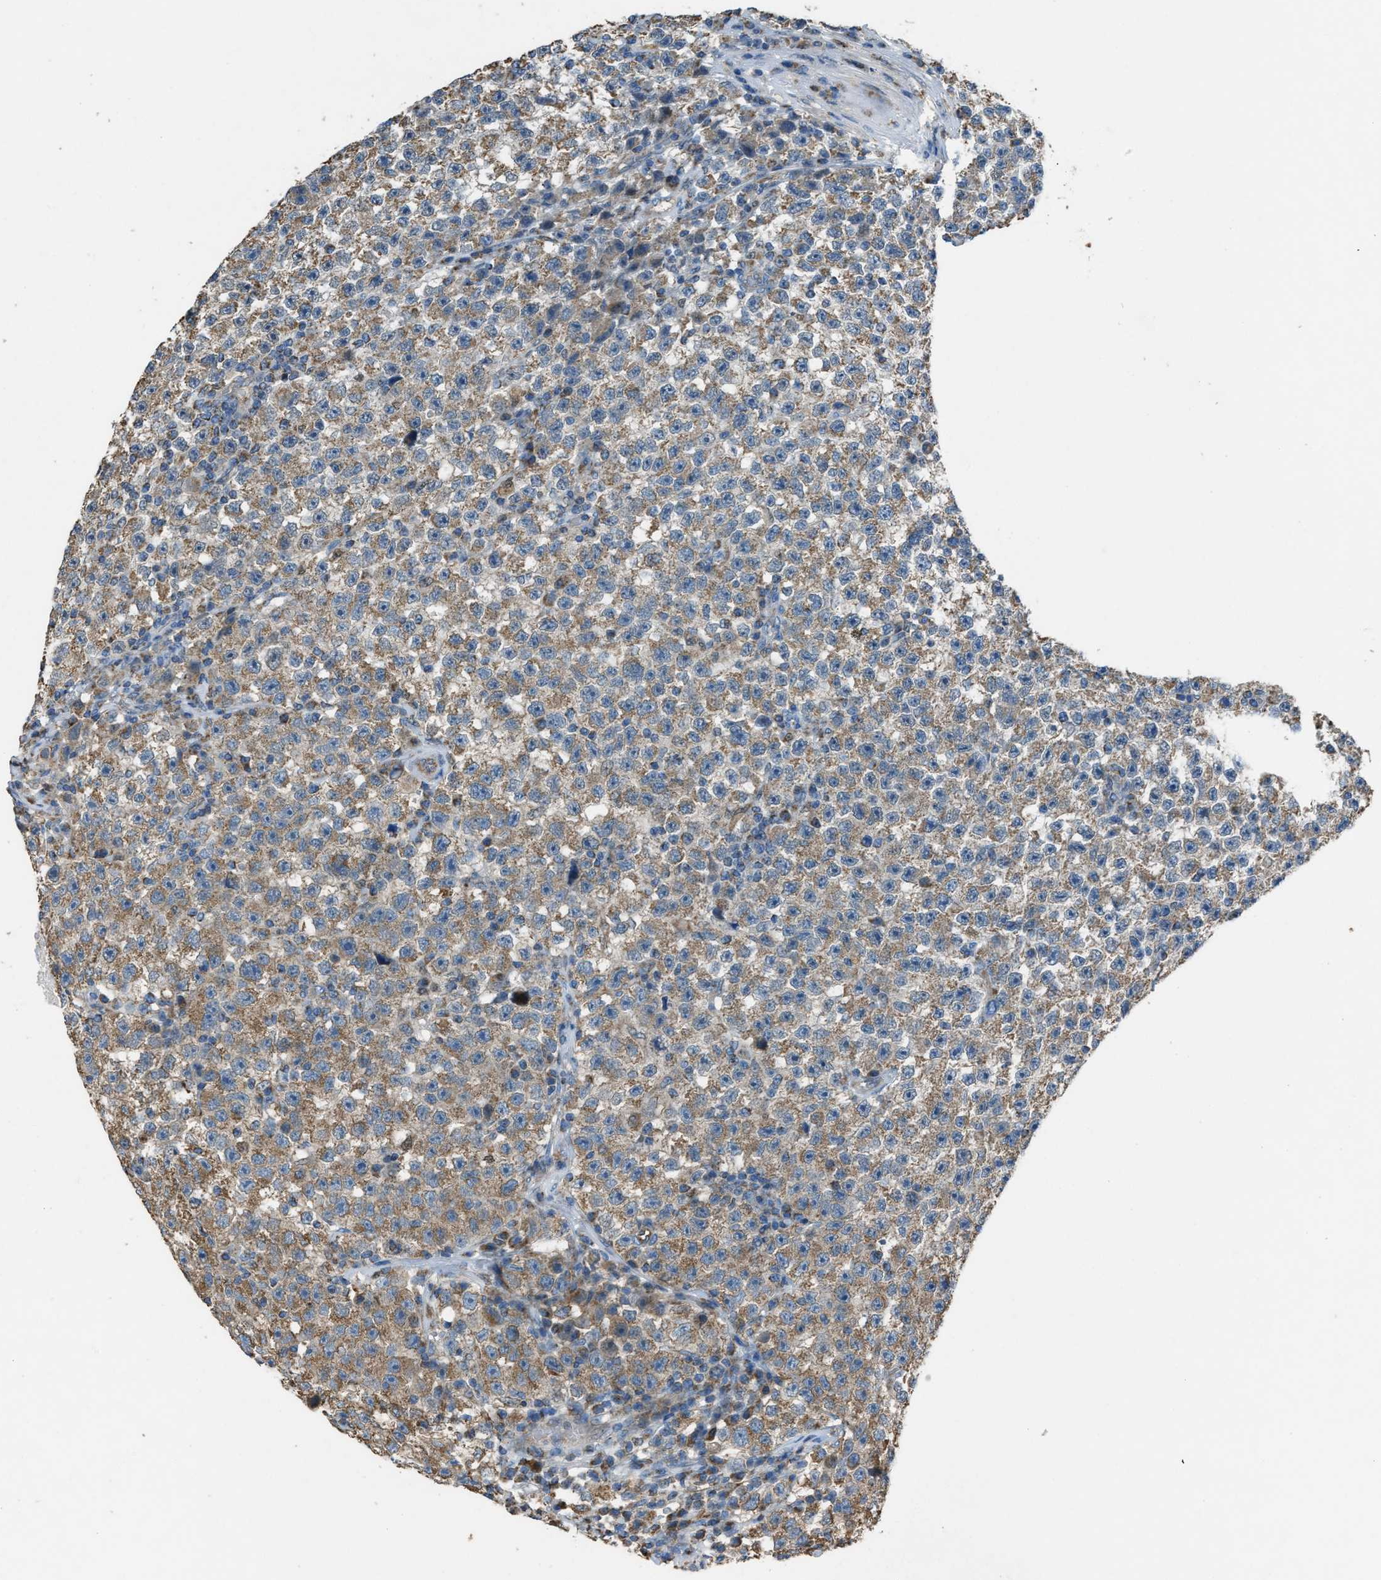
{"staining": {"intensity": "moderate", "quantity": ">75%", "location": "cytoplasmic/membranous"}, "tissue": "testis cancer", "cell_type": "Tumor cells", "image_type": "cancer", "snomed": [{"axis": "morphology", "description": "Seminoma, NOS"}, {"axis": "topography", "description": "Testis"}], "caption": "Approximately >75% of tumor cells in seminoma (testis) exhibit moderate cytoplasmic/membranous protein expression as visualized by brown immunohistochemical staining.", "gene": "SLC25A11", "patient": {"sex": "male", "age": 22}}